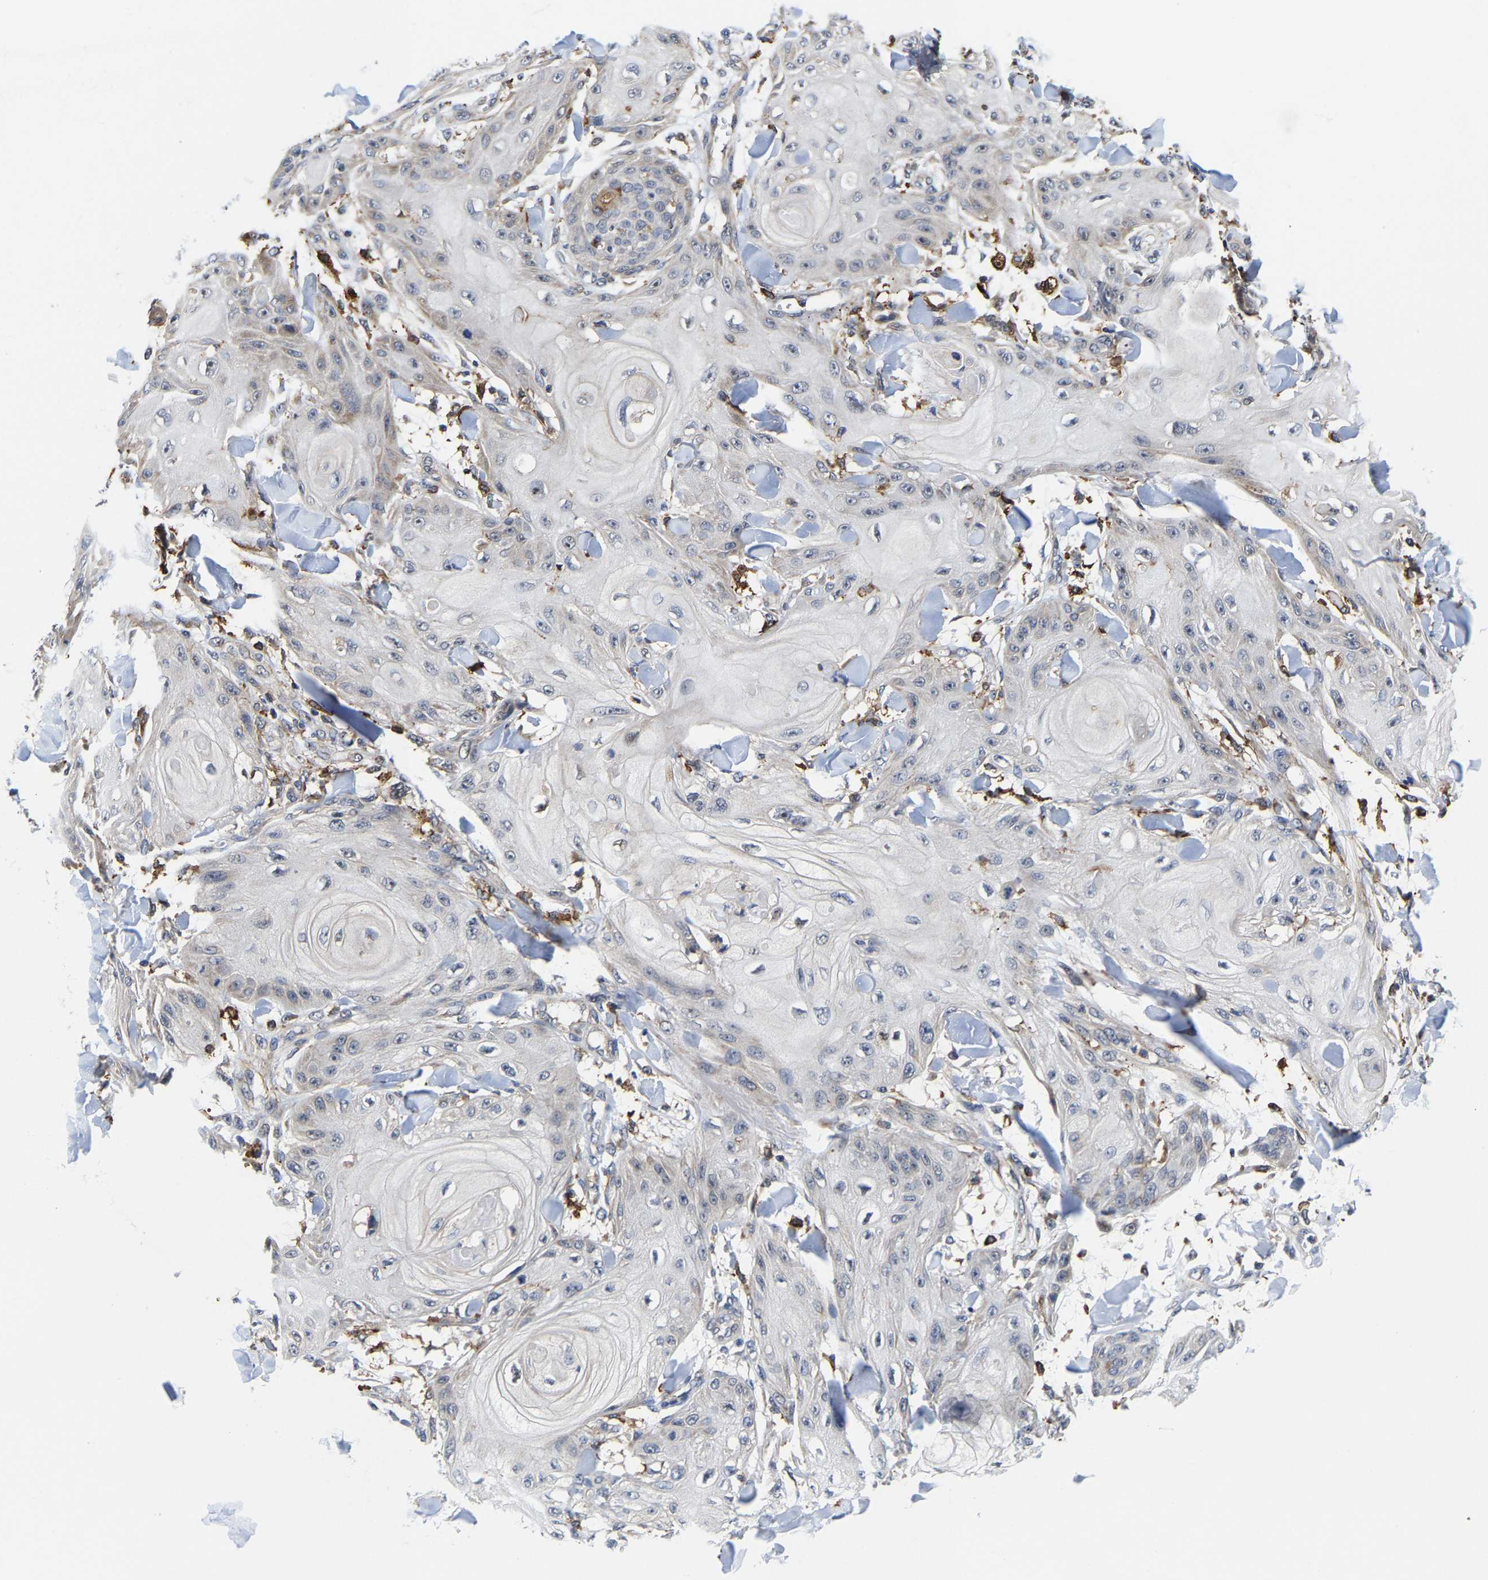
{"staining": {"intensity": "weak", "quantity": "<25%", "location": "cytoplasmic/membranous"}, "tissue": "skin cancer", "cell_type": "Tumor cells", "image_type": "cancer", "snomed": [{"axis": "morphology", "description": "Squamous cell carcinoma, NOS"}, {"axis": "topography", "description": "Skin"}], "caption": "Skin cancer was stained to show a protein in brown. There is no significant staining in tumor cells.", "gene": "PFKFB3", "patient": {"sex": "male", "age": 74}}